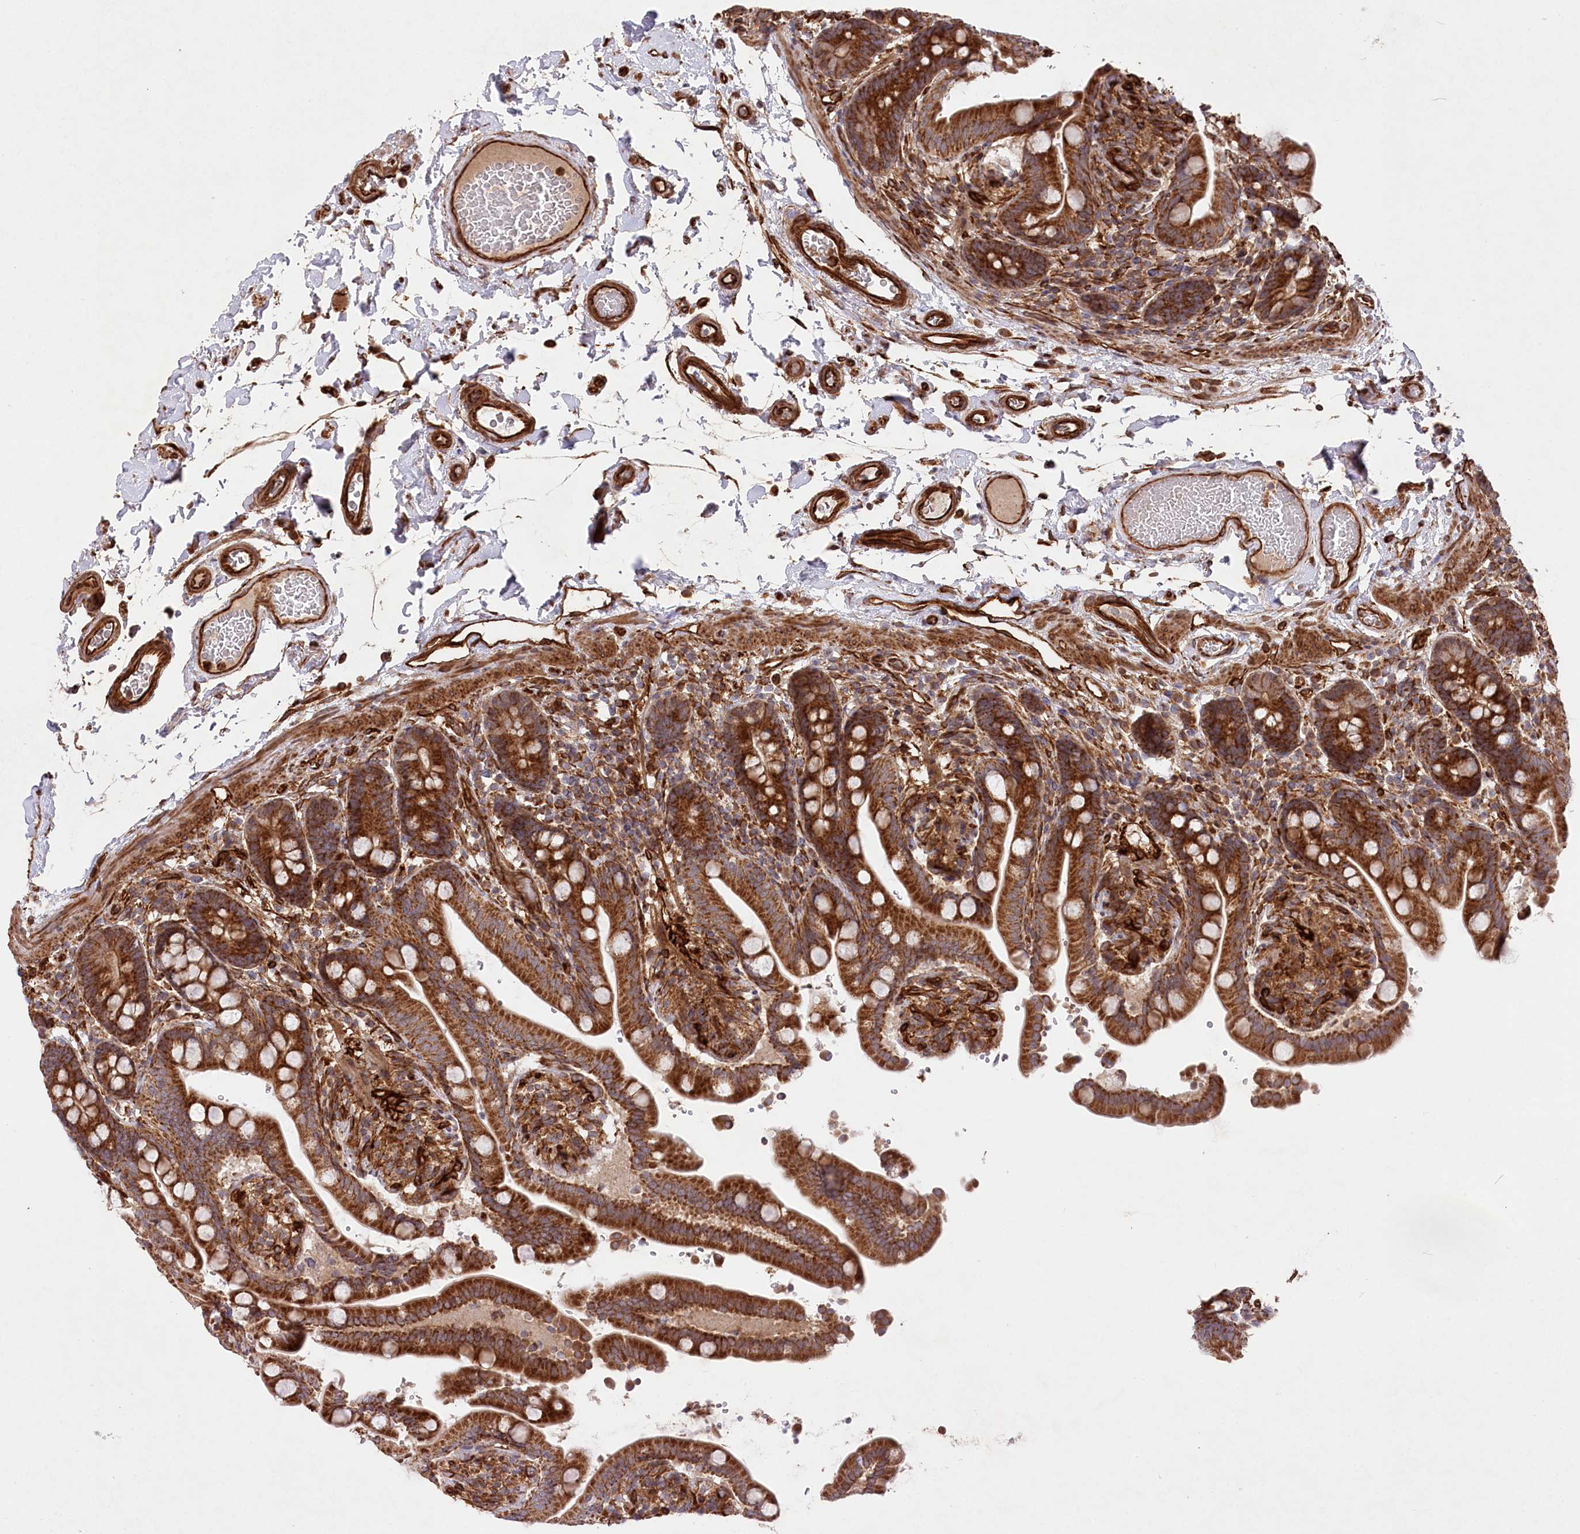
{"staining": {"intensity": "strong", "quantity": ">75%", "location": "cytoplasmic/membranous"}, "tissue": "colon", "cell_type": "Endothelial cells", "image_type": "normal", "snomed": [{"axis": "morphology", "description": "Normal tissue, NOS"}, {"axis": "topography", "description": "Smooth muscle"}, {"axis": "topography", "description": "Colon"}], "caption": "This micrograph demonstrates unremarkable colon stained with immunohistochemistry to label a protein in brown. The cytoplasmic/membranous of endothelial cells show strong positivity for the protein. Nuclei are counter-stained blue.", "gene": "MTPAP", "patient": {"sex": "male", "age": 73}}